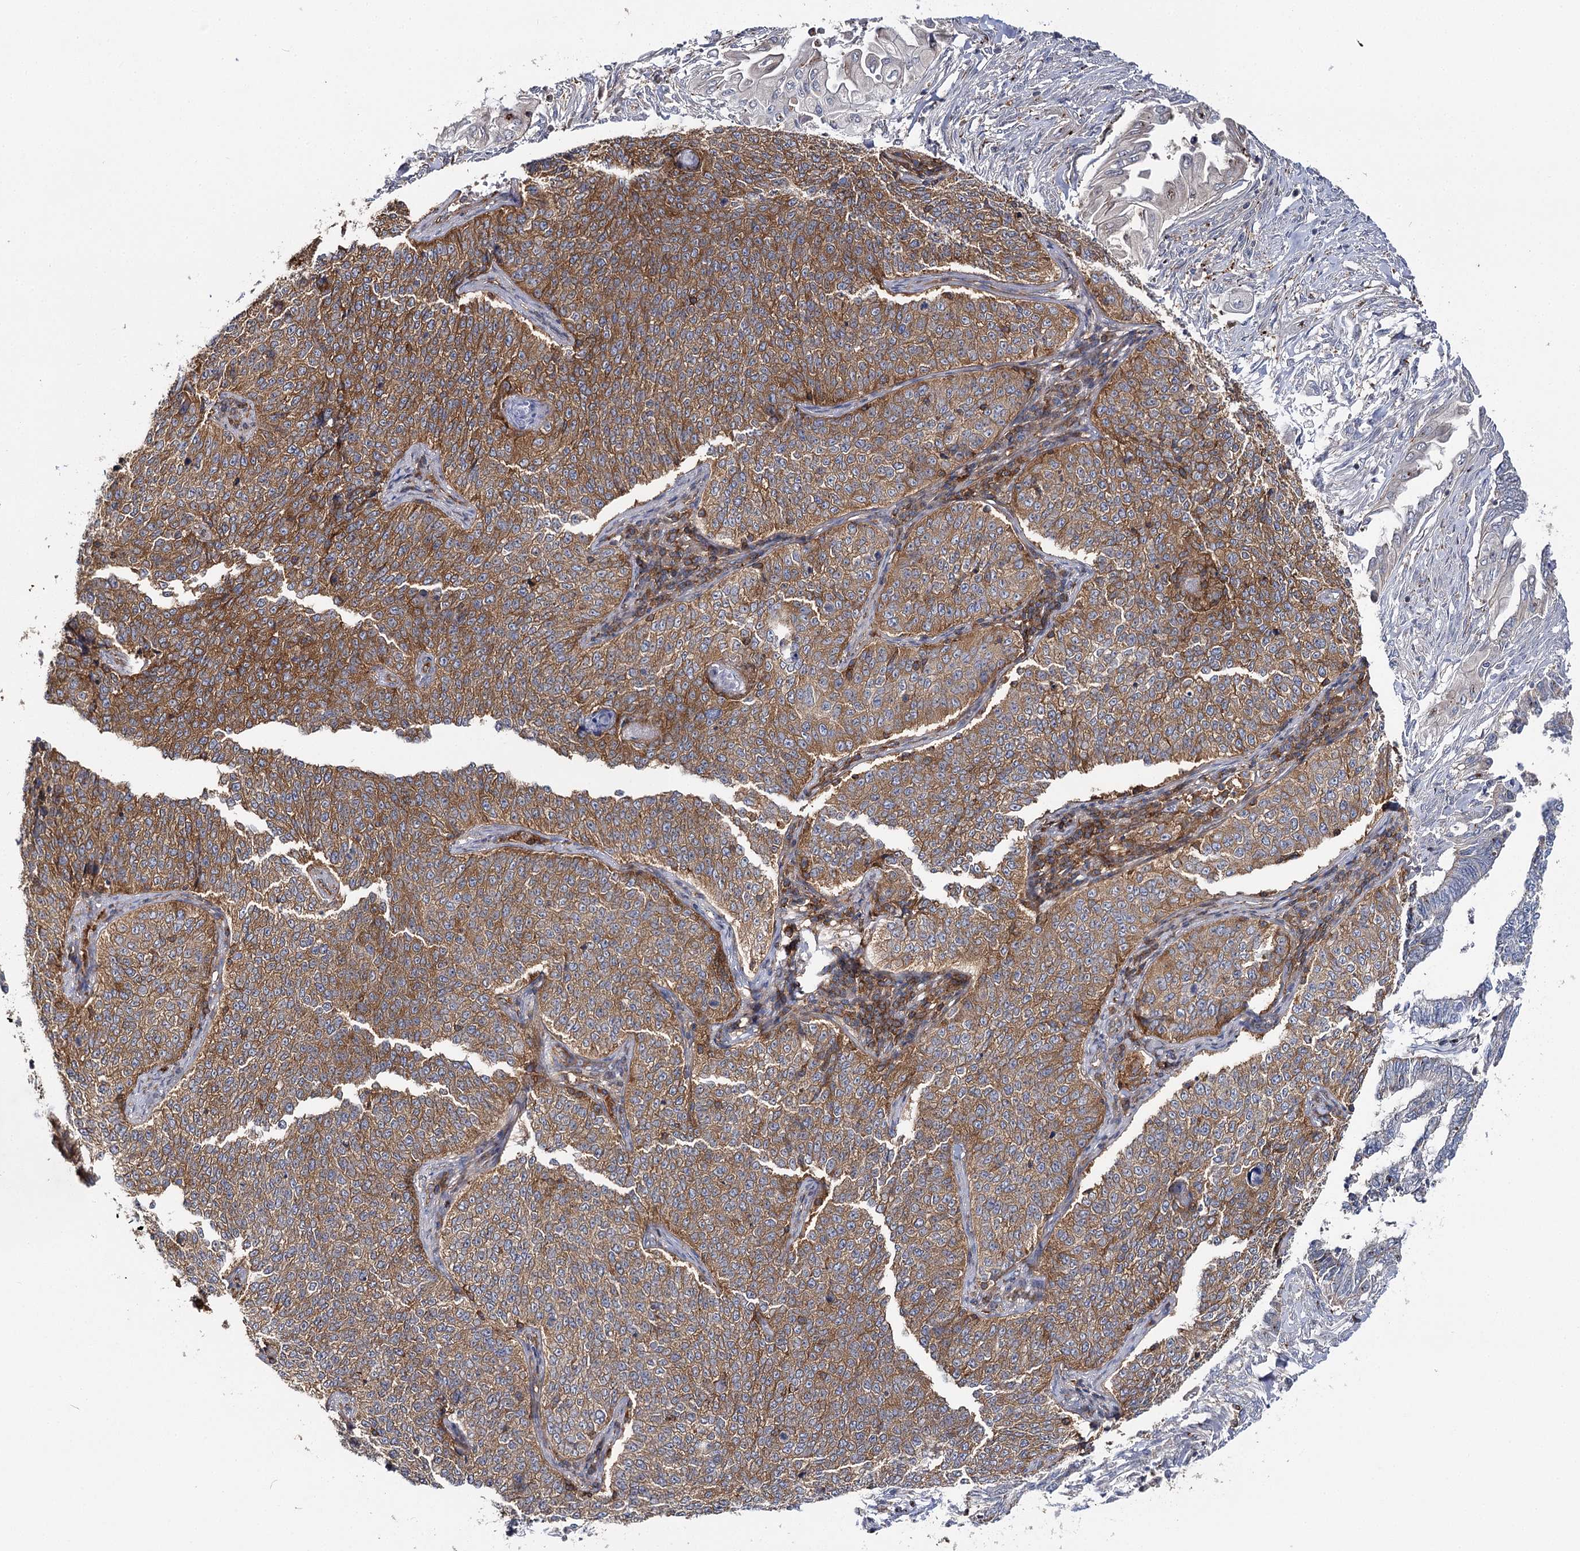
{"staining": {"intensity": "moderate", "quantity": "25%-75%", "location": "cytoplasmic/membranous"}, "tissue": "cervical cancer", "cell_type": "Tumor cells", "image_type": "cancer", "snomed": [{"axis": "morphology", "description": "Squamous cell carcinoma, NOS"}, {"axis": "topography", "description": "Cervix"}], "caption": "Moderate cytoplasmic/membranous protein positivity is identified in approximately 25%-75% of tumor cells in cervical cancer.", "gene": "SEC24B", "patient": {"sex": "female", "age": 35}}